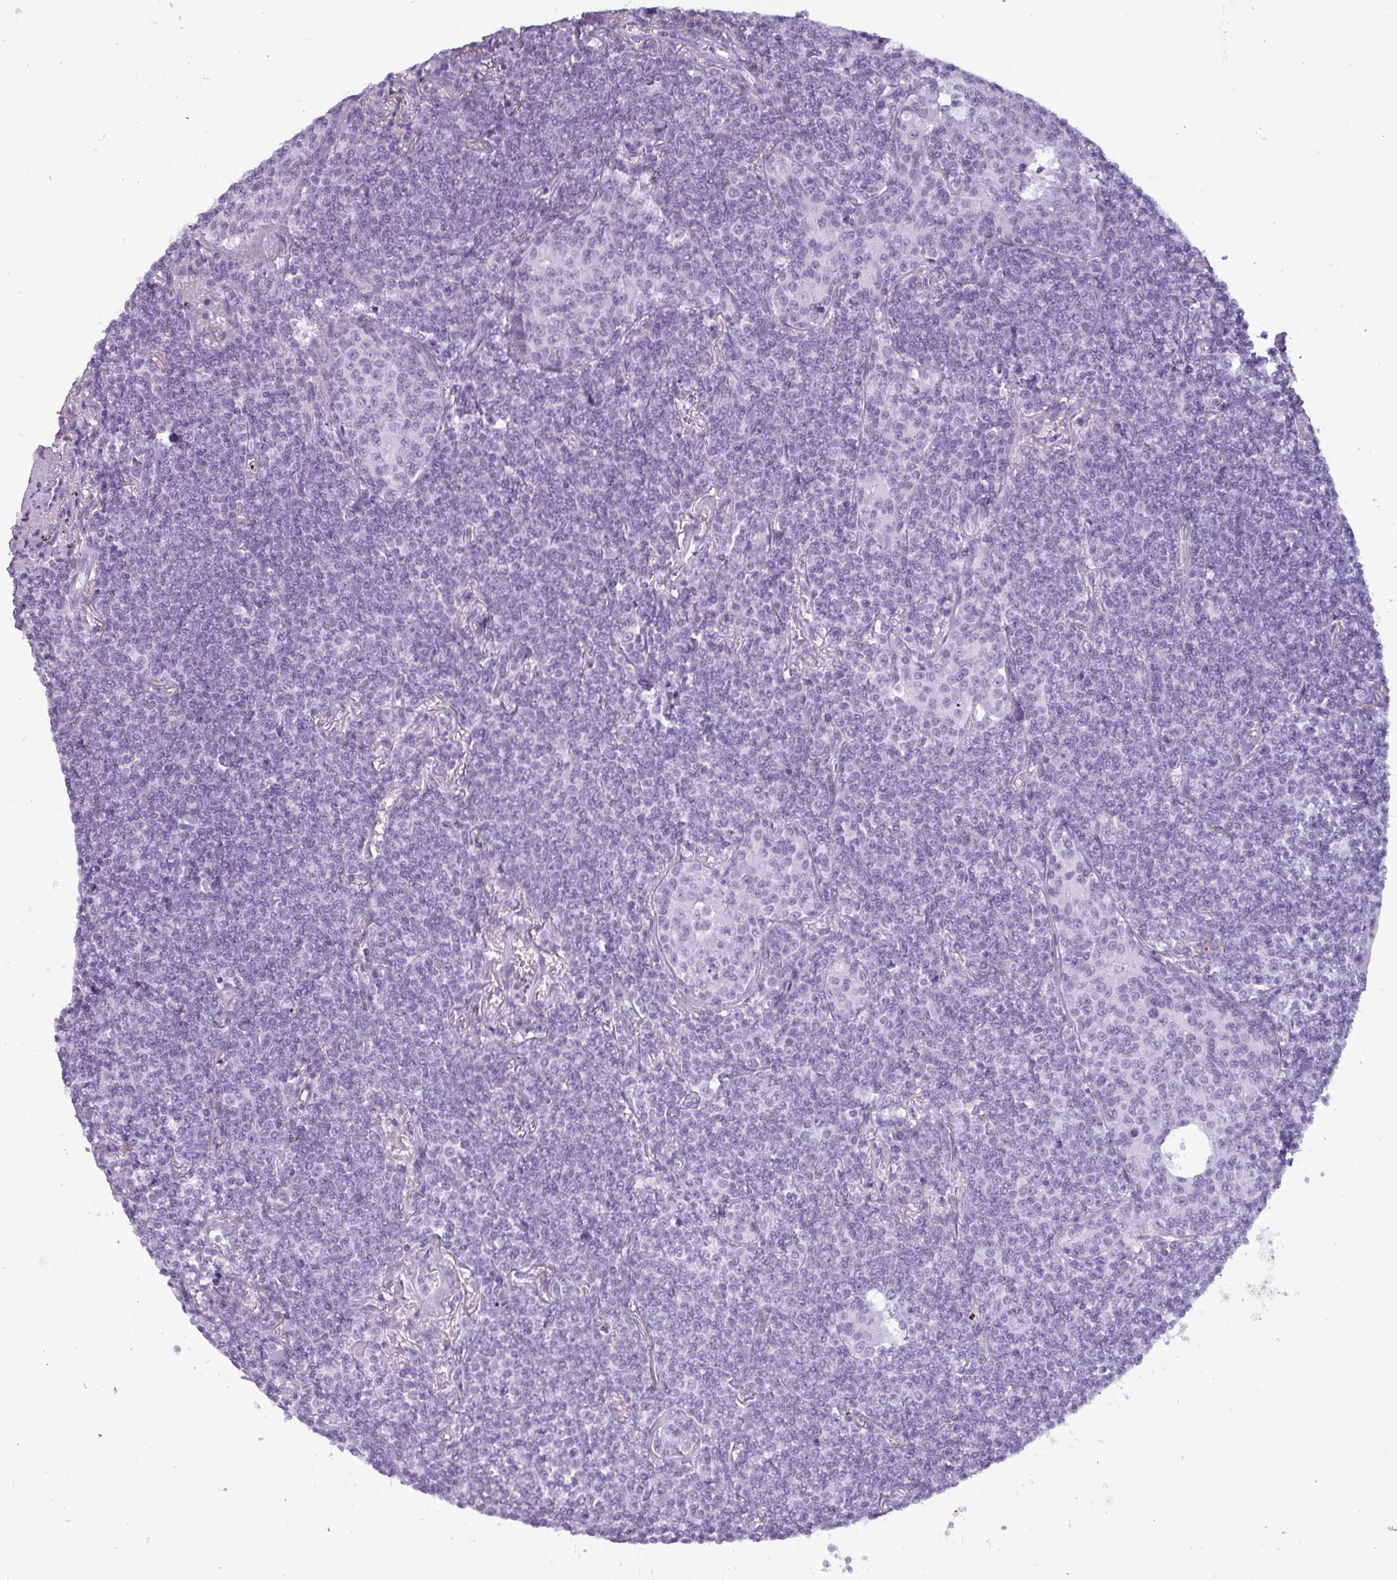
{"staining": {"intensity": "negative", "quantity": "none", "location": "none"}, "tissue": "lymphoma", "cell_type": "Tumor cells", "image_type": "cancer", "snomed": [{"axis": "morphology", "description": "Malignant lymphoma, non-Hodgkin's type, Low grade"}, {"axis": "topography", "description": "Lung"}], "caption": "DAB immunohistochemical staining of human lymphoma displays no significant staining in tumor cells.", "gene": "CRYBB2", "patient": {"sex": "female", "age": 71}}